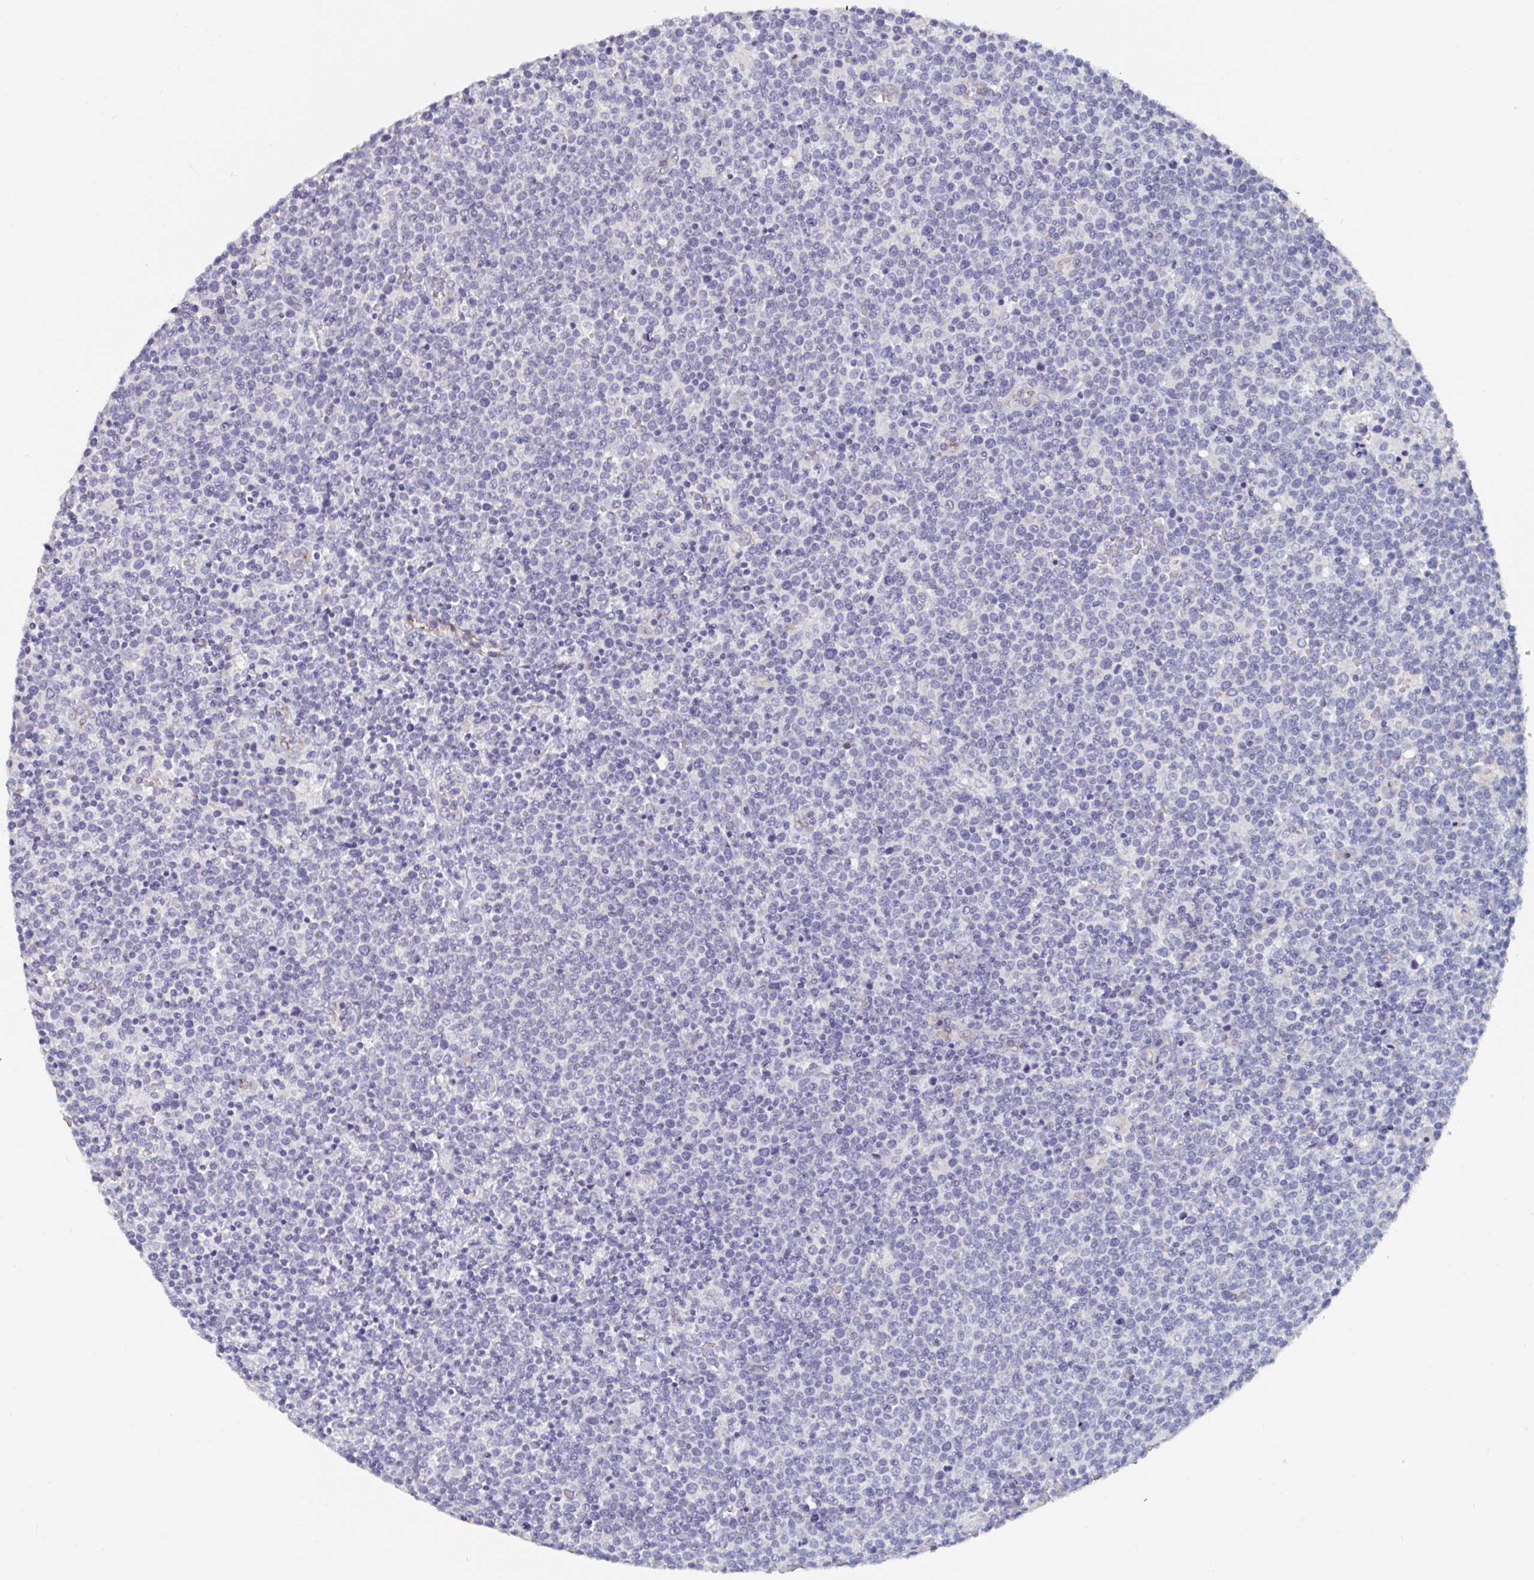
{"staining": {"intensity": "negative", "quantity": "none", "location": "none"}, "tissue": "lymphoma", "cell_type": "Tumor cells", "image_type": "cancer", "snomed": [{"axis": "morphology", "description": "Malignant lymphoma, non-Hodgkin's type, High grade"}, {"axis": "topography", "description": "Lymph node"}], "caption": "Immunohistochemistry of lymphoma displays no positivity in tumor cells.", "gene": "ABHD16A", "patient": {"sex": "male", "age": 61}}